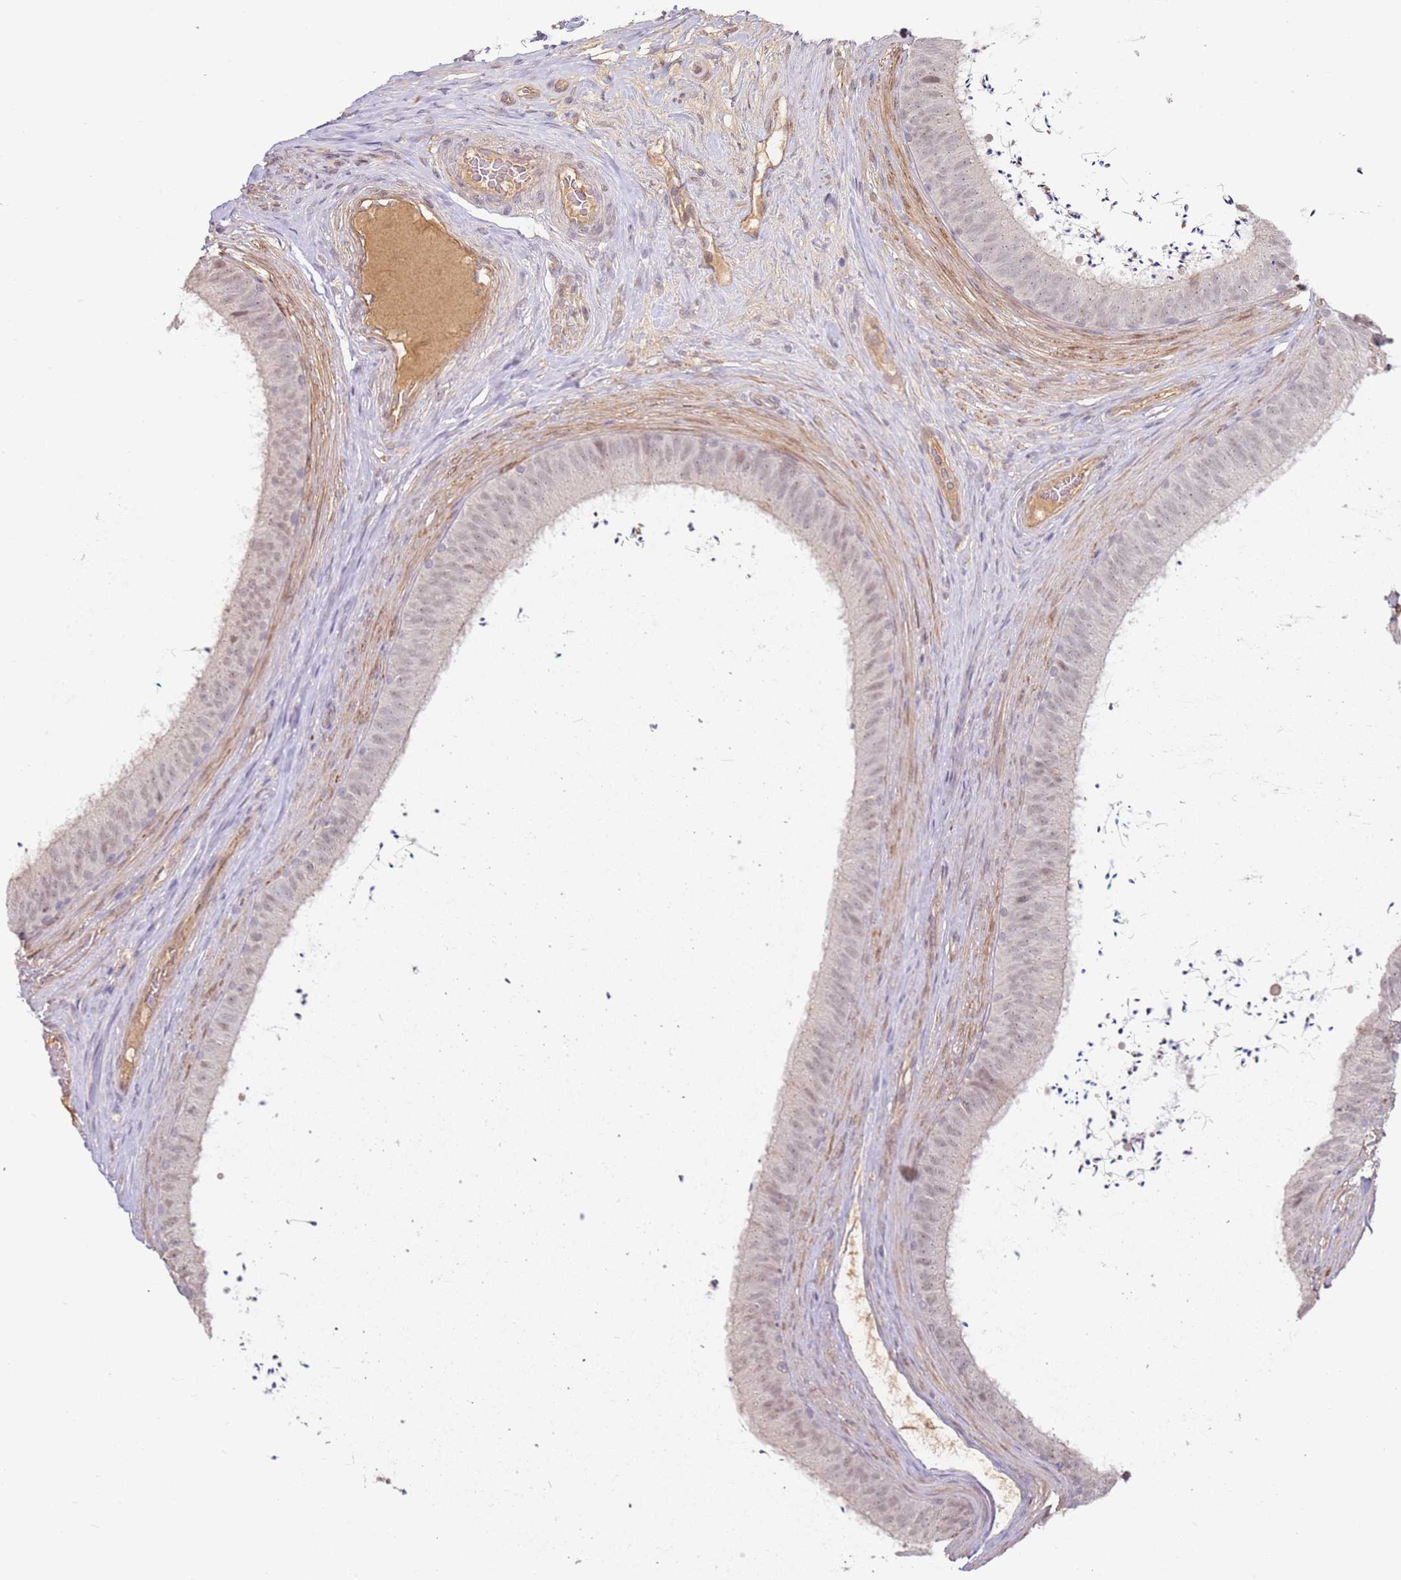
{"staining": {"intensity": "weak", "quantity": "<25%", "location": "nuclear"}, "tissue": "epididymis", "cell_type": "Glandular cells", "image_type": "normal", "snomed": [{"axis": "morphology", "description": "Normal tissue, NOS"}, {"axis": "topography", "description": "Testis"}, {"axis": "topography", "description": "Epididymis"}], "caption": "Micrograph shows no protein expression in glandular cells of normal epididymis.", "gene": "WDR93", "patient": {"sex": "male", "age": 41}}